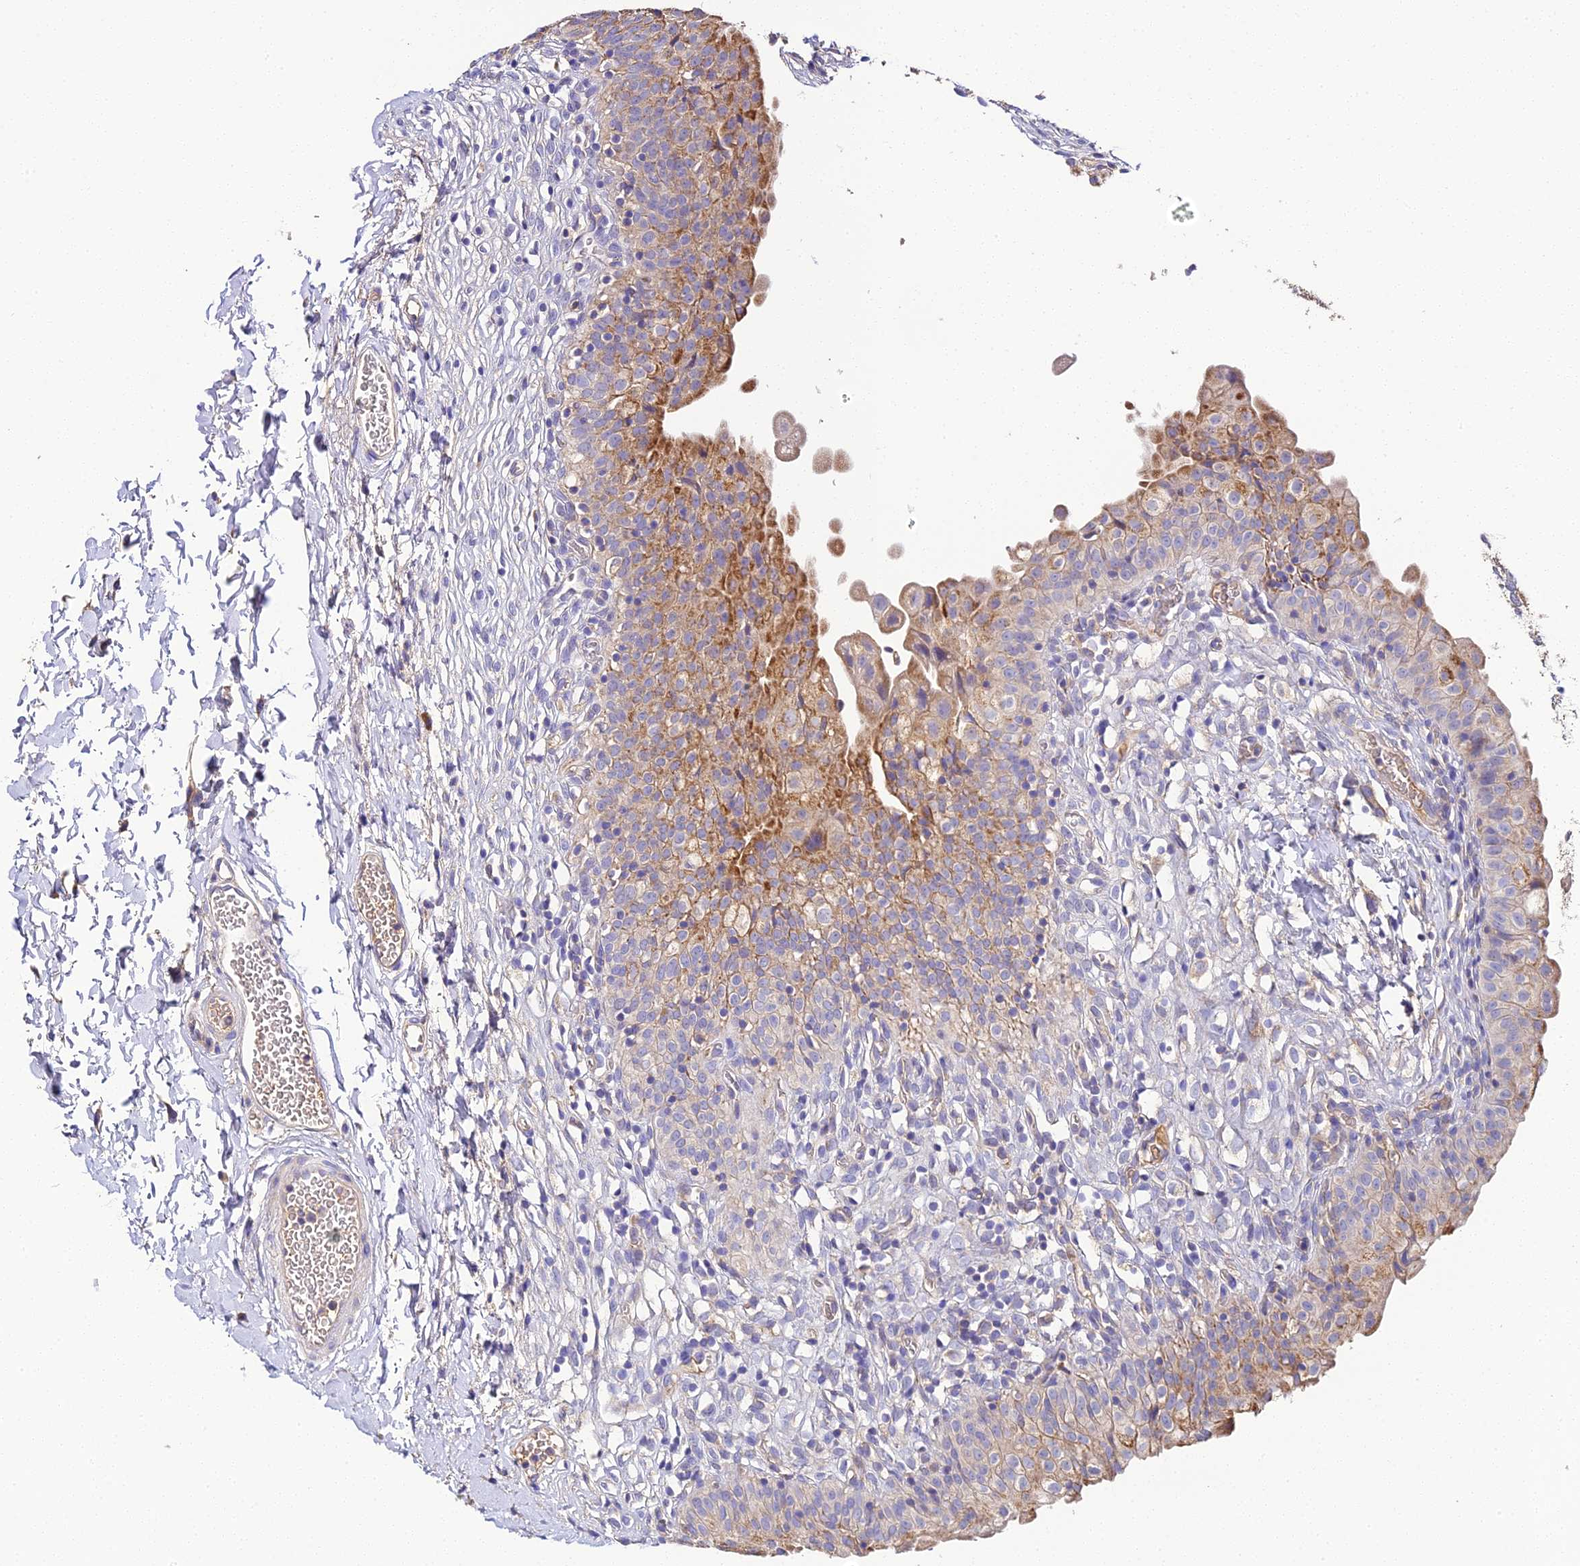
{"staining": {"intensity": "strong", "quantity": "25%-75%", "location": "cytoplasmic/membranous"}, "tissue": "urinary bladder", "cell_type": "Urothelial cells", "image_type": "normal", "snomed": [{"axis": "morphology", "description": "Normal tissue, NOS"}, {"axis": "topography", "description": "Urinary bladder"}], "caption": "Immunohistochemical staining of unremarkable human urinary bladder shows strong cytoplasmic/membranous protein expression in about 25%-75% of urothelial cells. The protein of interest is shown in brown color, while the nuclei are stained blue.", "gene": "SCX", "patient": {"sex": "male", "age": 55}}